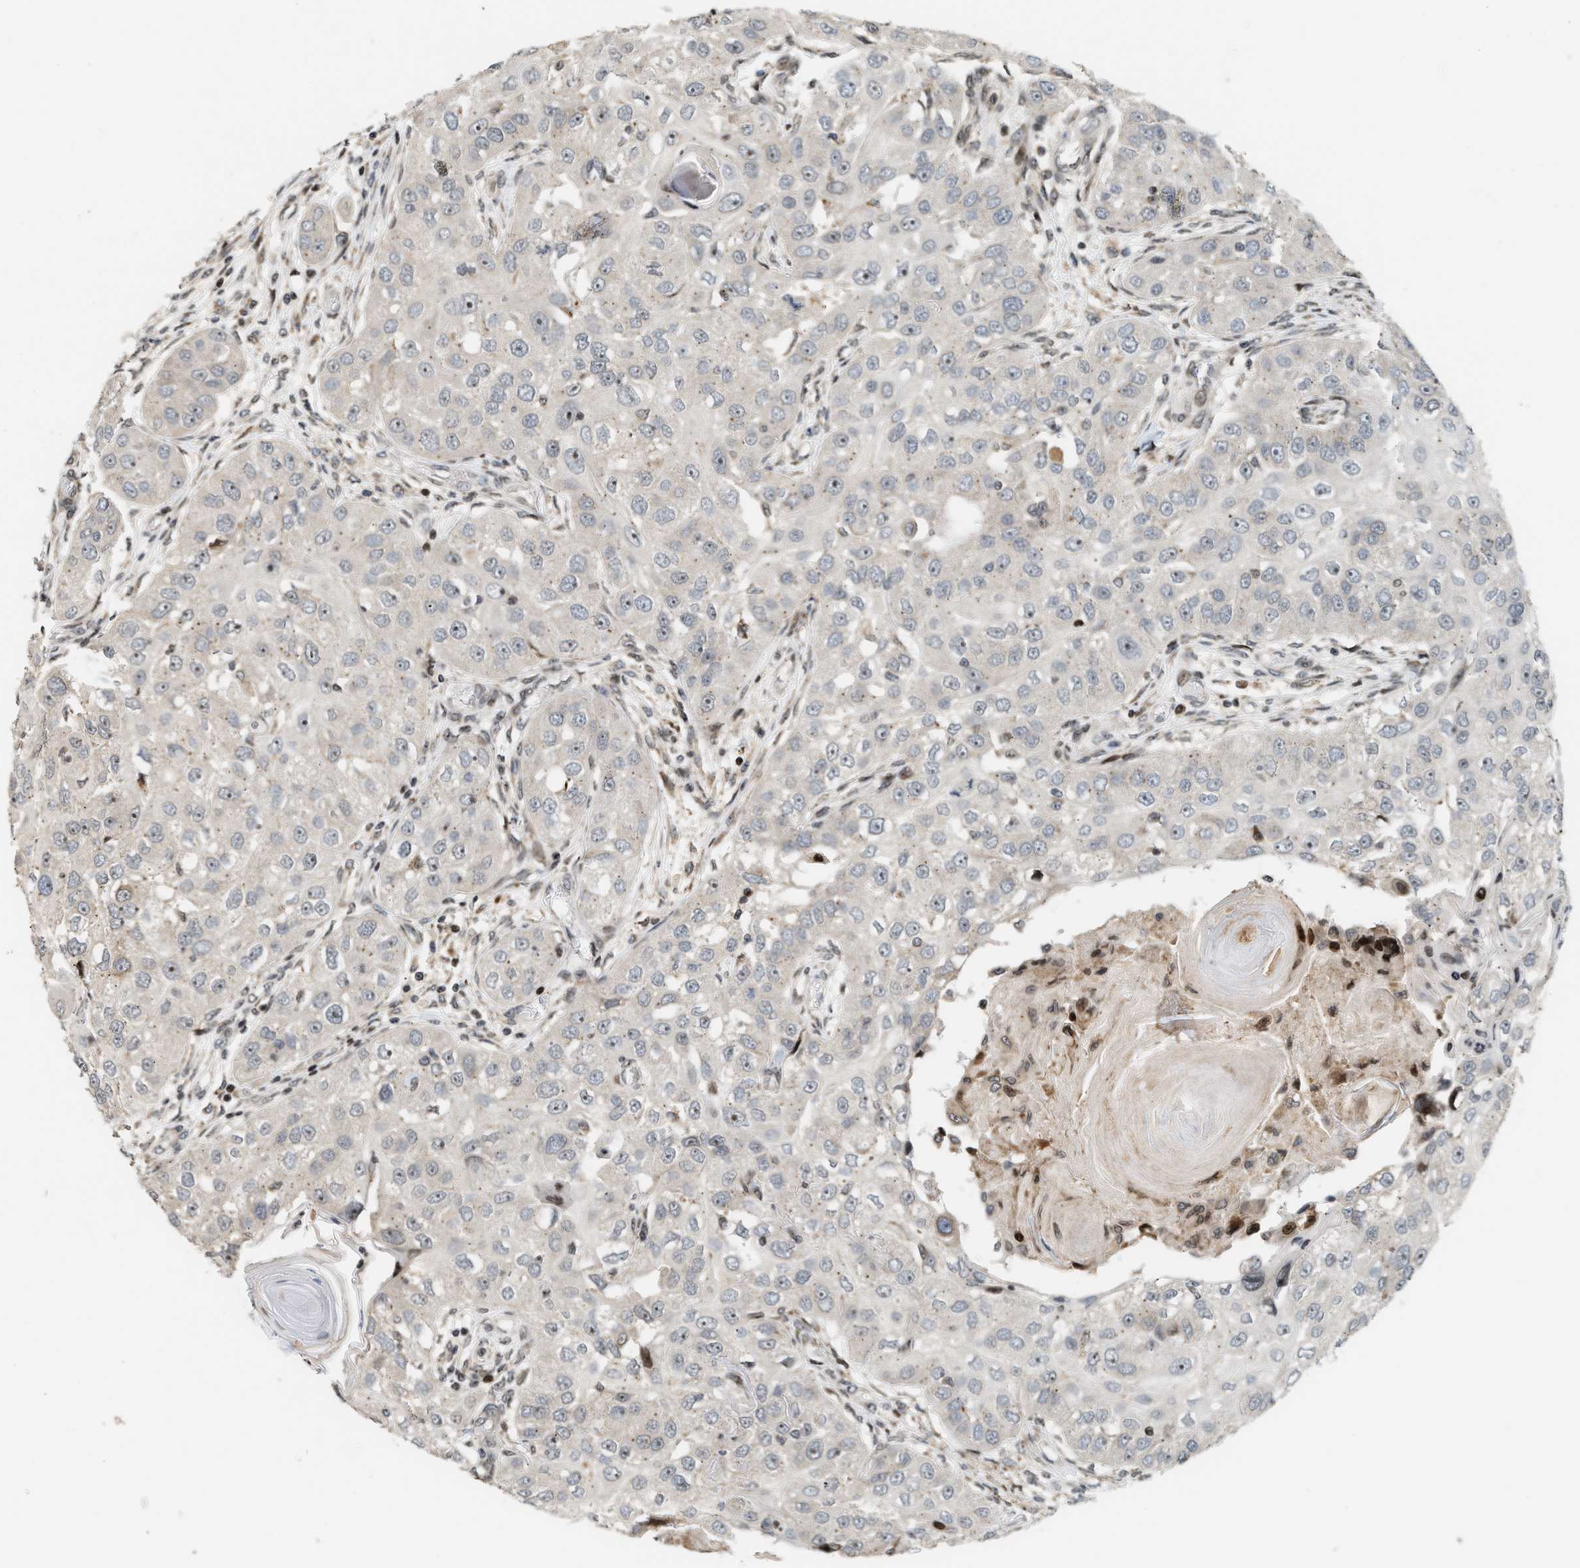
{"staining": {"intensity": "negative", "quantity": "none", "location": "none"}, "tissue": "head and neck cancer", "cell_type": "Tumor cells", "image_type": "cancer", "snomed": [{"axis": "morphology", "description": "Normal tissue, NOS"}, {"axis": "morphology", "description": "Squamous cell carcinoma, NOS"}, {"axis": "topography", "description": "Skeletal muscle"}, {"axis": "topography", "description": "Head-Neck"}], "caption": "Squamous cell carcinoma (head and neck) was stained to show a protein in brown. There is no significant positivity in tumor cells.", "gene": "PDZD2", "patient": {"sex": "male", "age": 51}}